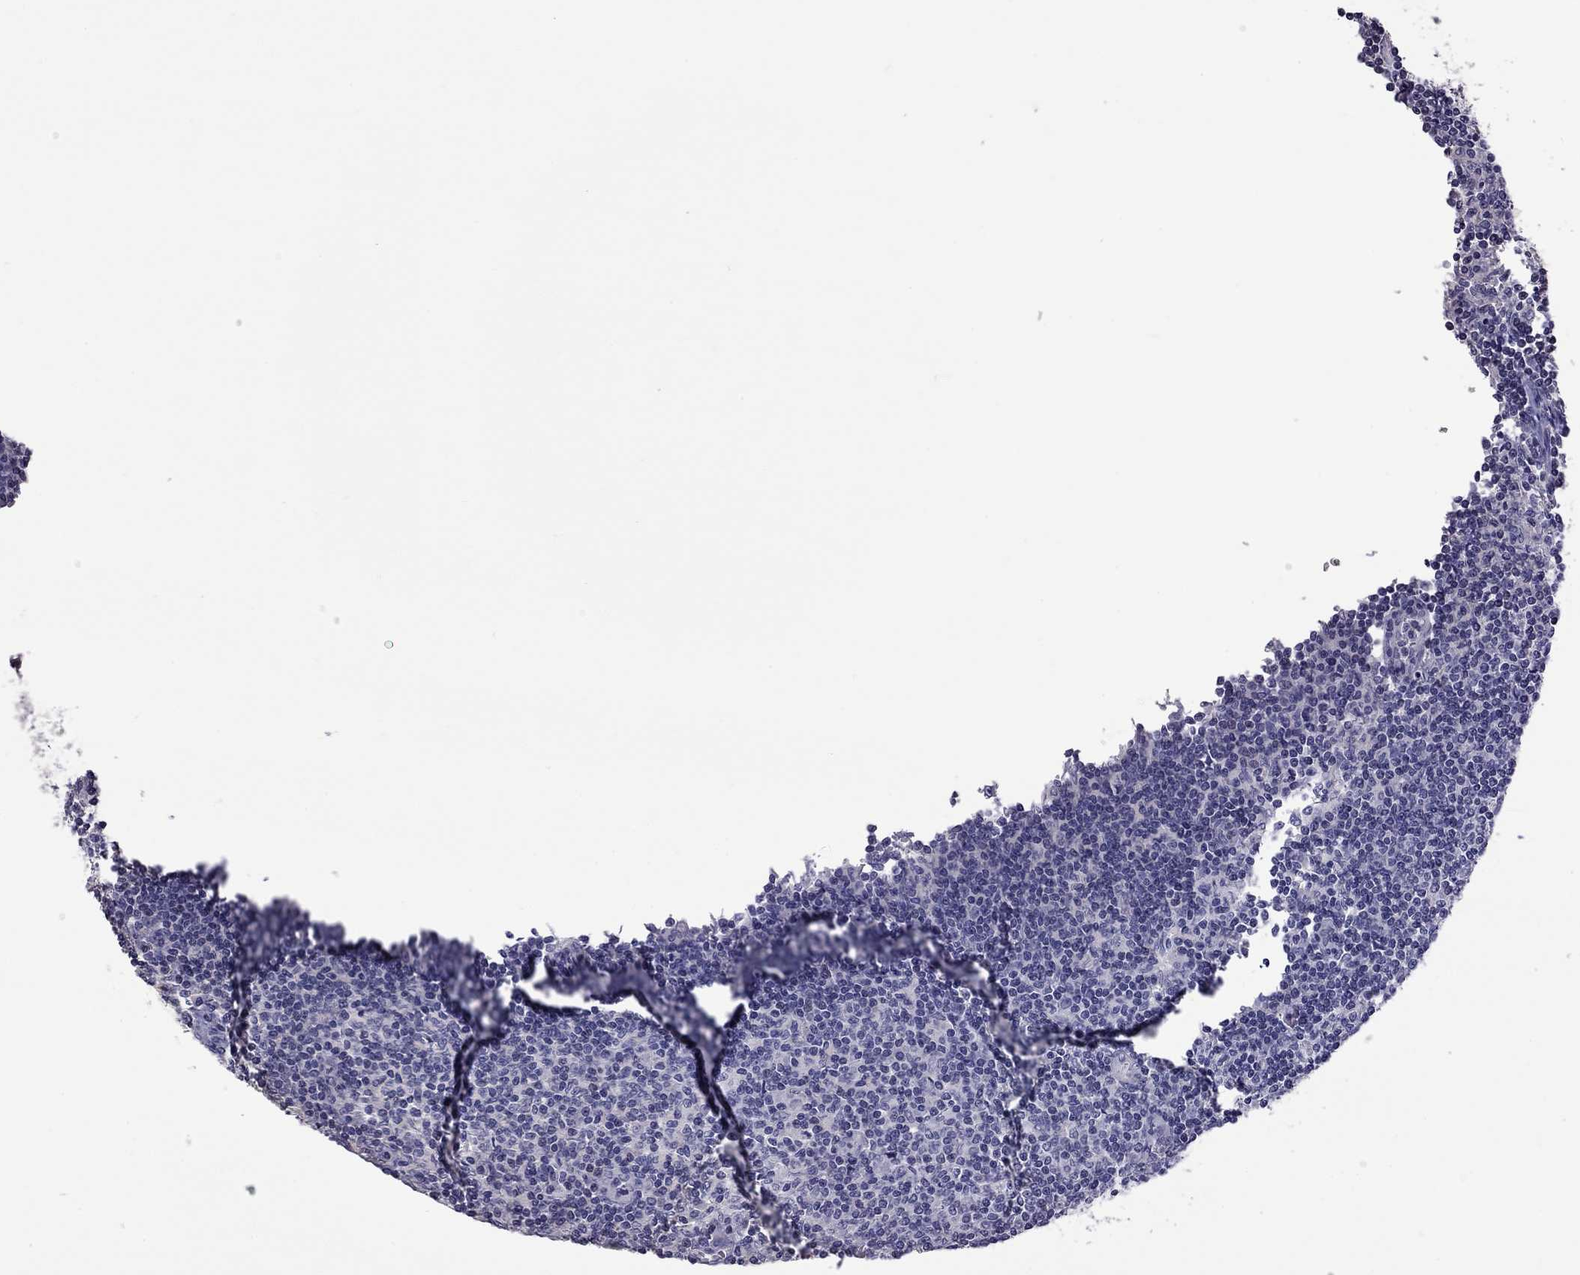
{"staining": {"intensity": "negative", "quantity": "none", "location": "none"}, "tissue": "lymph node", "cell_type": "Germinal center cells", "image_type": "normal", "snomed": [{"axis": "morphology", "description": "Normal tissue, NOS"}, {"axis": "topography", "description": "Lymph node"}], "caption": "Immunohistochemistry (IHC) micrograph of normal lymph node stained for a protein (brown), which demonstrates no expression in germinal center cells. The staining was performed using DAB (3,3'-diaminobenzidine) to visualize the protein expression in brown, while the nuclei were stained in blue with hematoxylin (Magnification: 20x).", "gene": "FEZ1", "patient": {"sex": "male", "age": 59}}